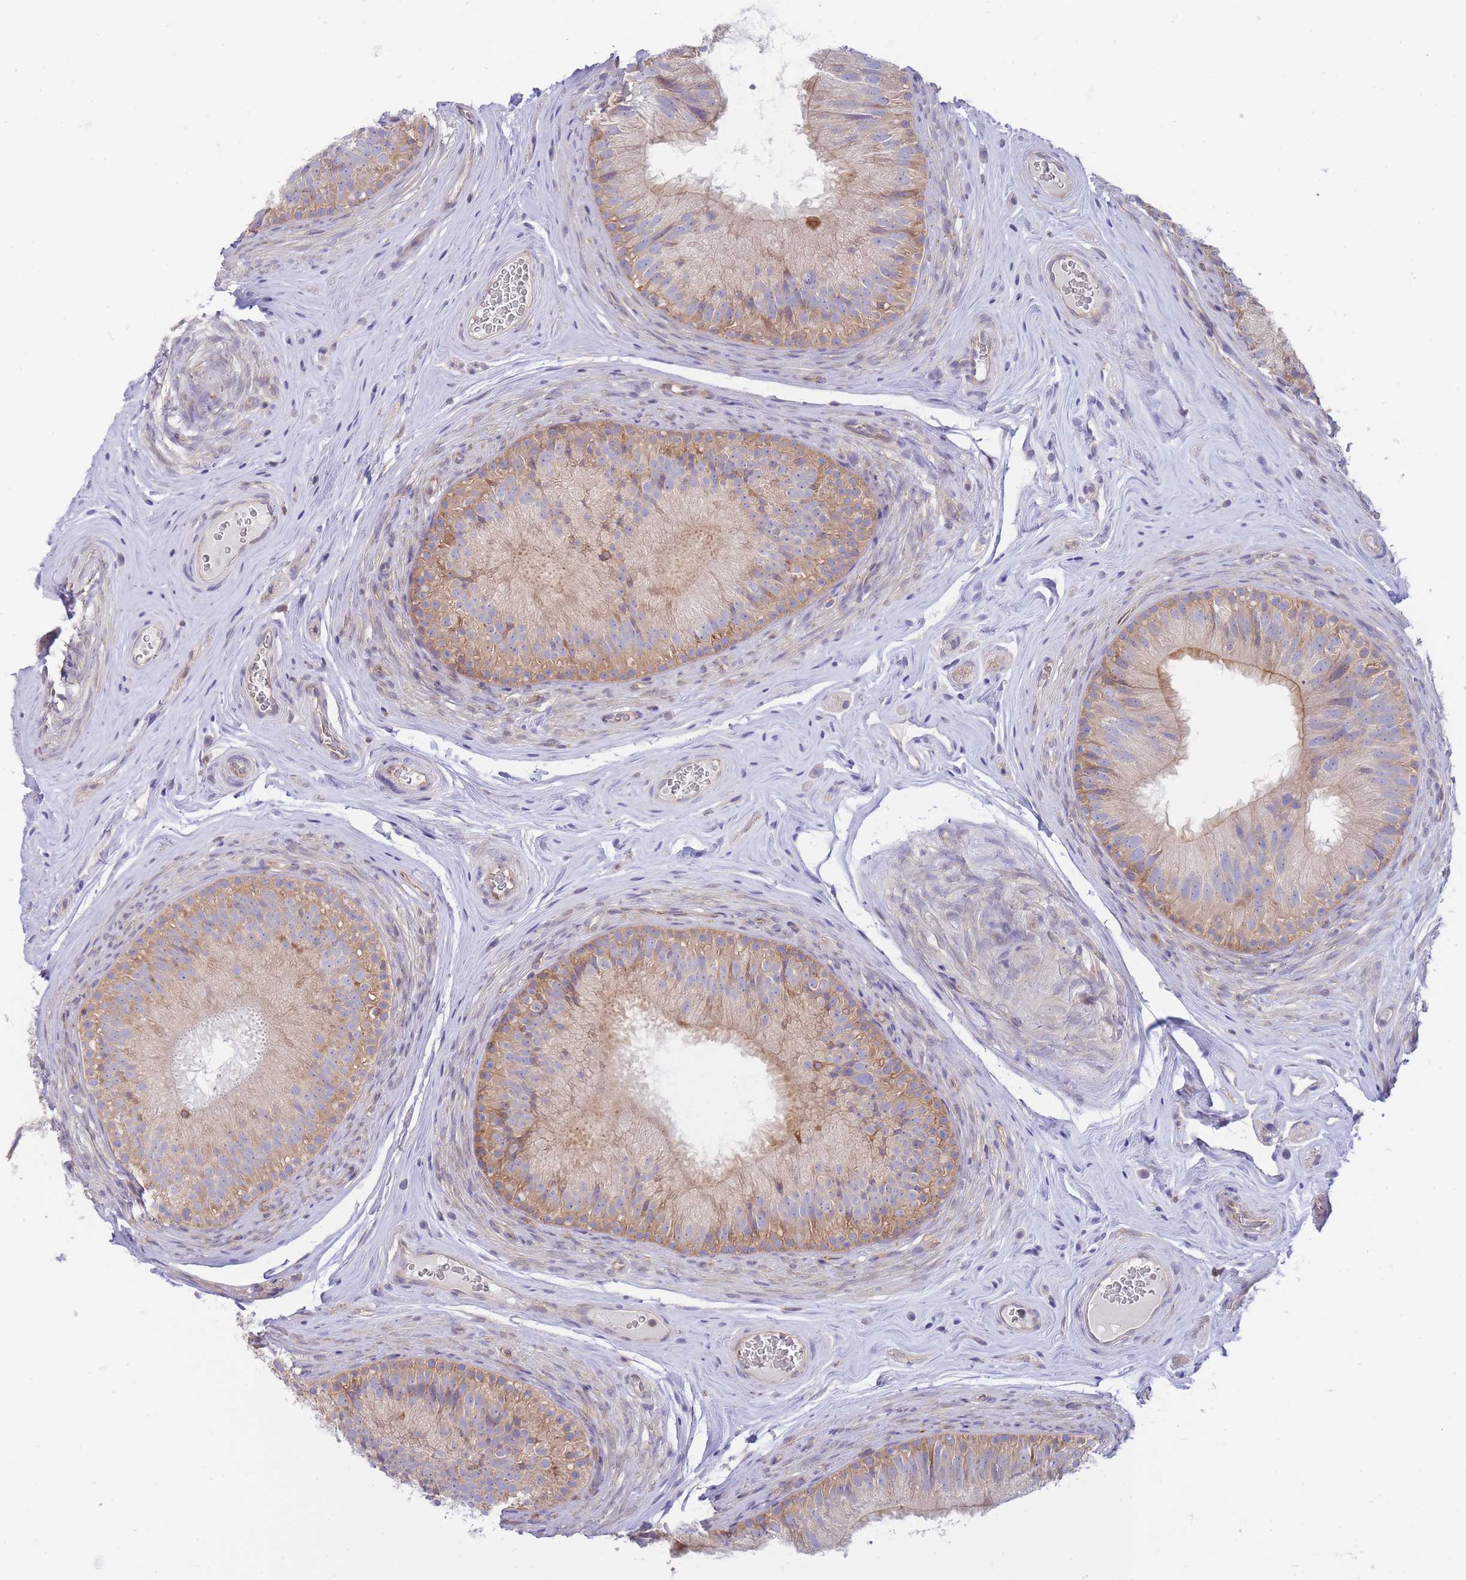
{"staining": {"intensity": "moderate", "quantity": ">75%", "location": "cytoplasmic/membranous"}, "tissue": "epididymis", "cell_type": "Glandular cells", "image_type": "normal", "snomed": [{"axis": "morphology", "description": "Normal tissue, NOS"}, {"axis": "topography", "description": "Epididymis"}], "caption": "This histopathology image reveals immunohistochemistry (IHC) staining of benign human epididymis, with medium moderate cytoplasmic/membranous positivity in about >75% of glandular cells.", "gene": "SH2B2", "patient": {"sex": "male", "age": 34}}